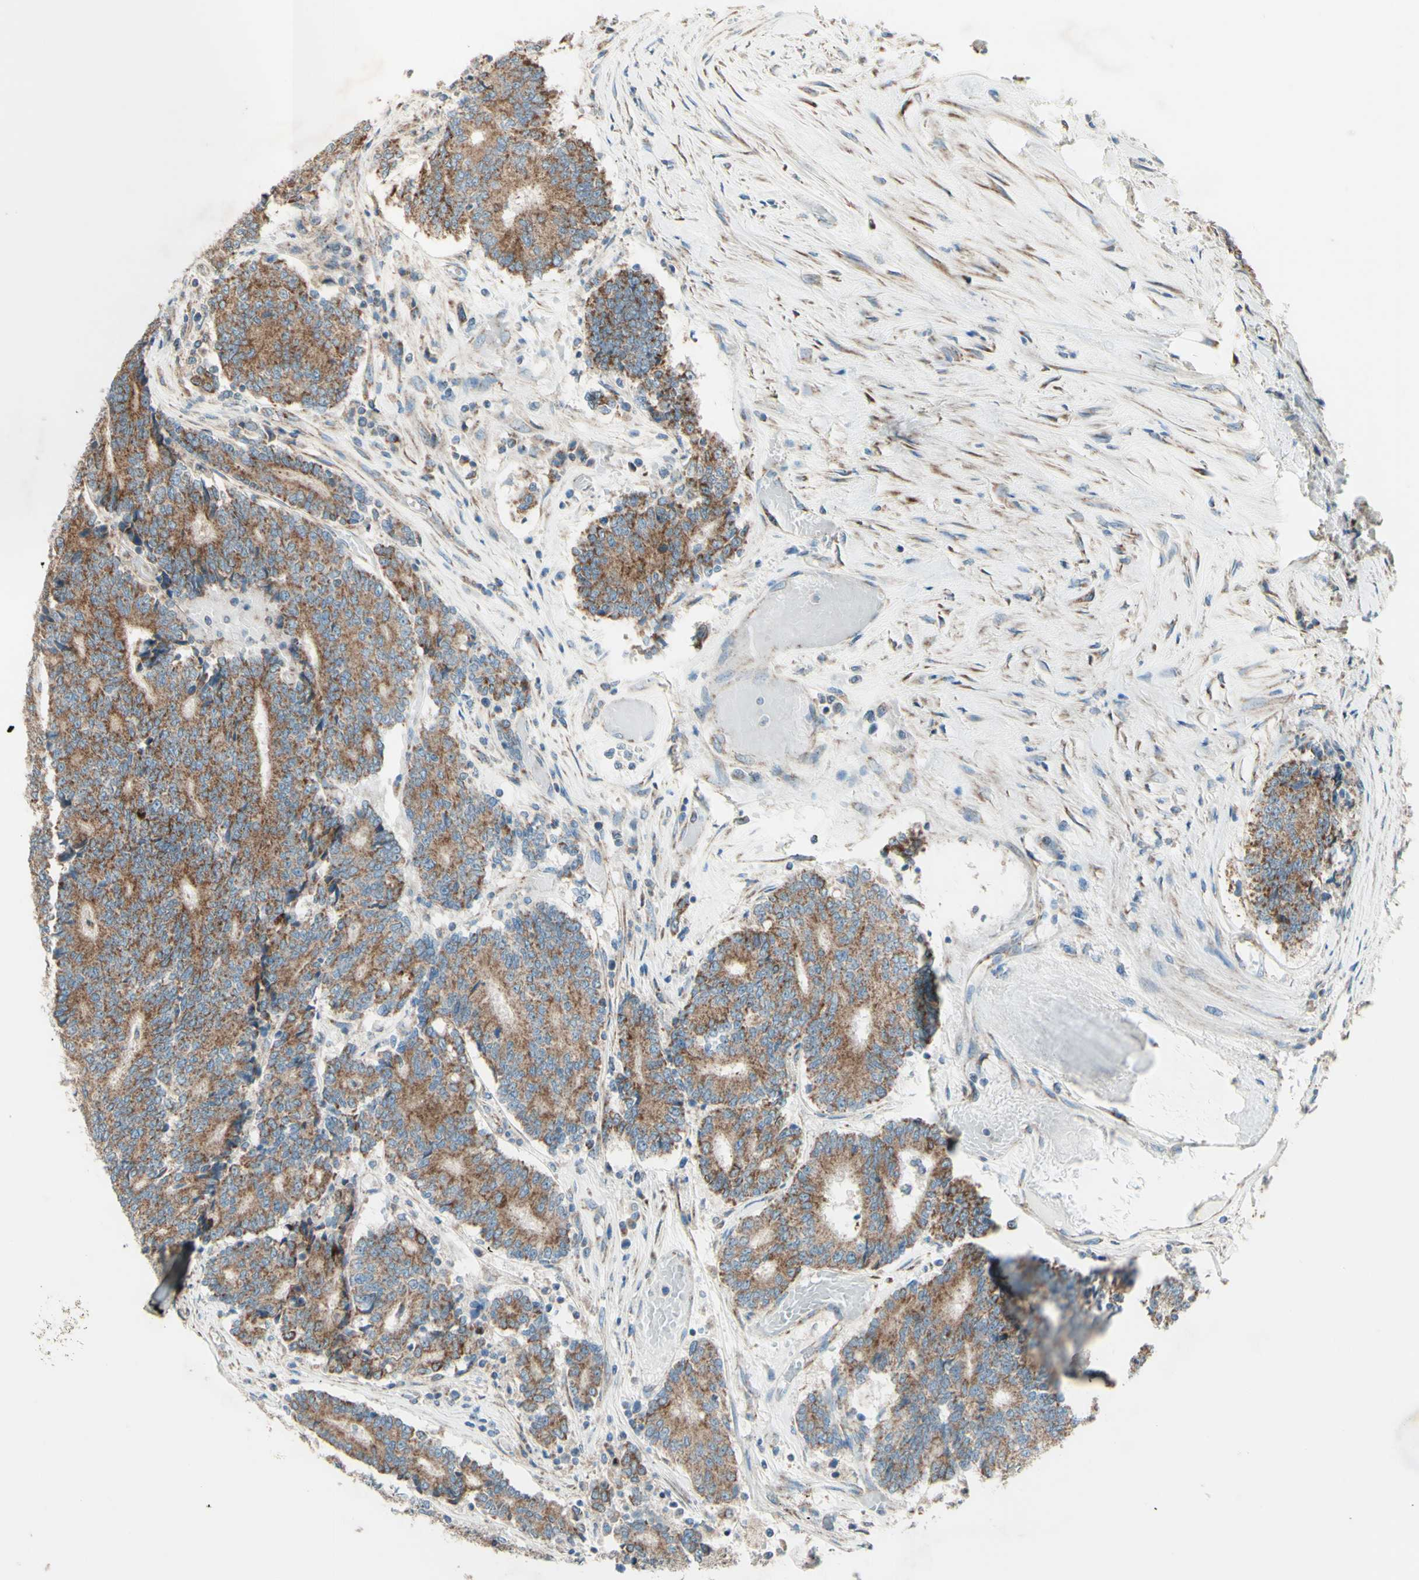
{"staining": {"intensity": "moderate", "quantity": ">75%", "location": "cytoplasmic/membranous"}, "tissue": "prostate cancer", "cell_type": "Tumor cells", "image_type": "cancer", "snomed": [{"axis": "morphology", "description": "Normal tissue, NOS"}, {"axis": "morphology", "description": "Adenocarcinoma, High grade"}, {"axis": "topography", "description": "Prostate"}, {"axis": "topography", "description": "Seminal veicle"}], "caption": "This image shows immunohistochemistry (IHC) staining of human high-grade adenocarcinoma (prostate), with medium moderate cytoplasmic/membranous staining in about >75% of tumor cells.", "gene": "RHOT1", "patient": {"sex": "male", "age": 55}}